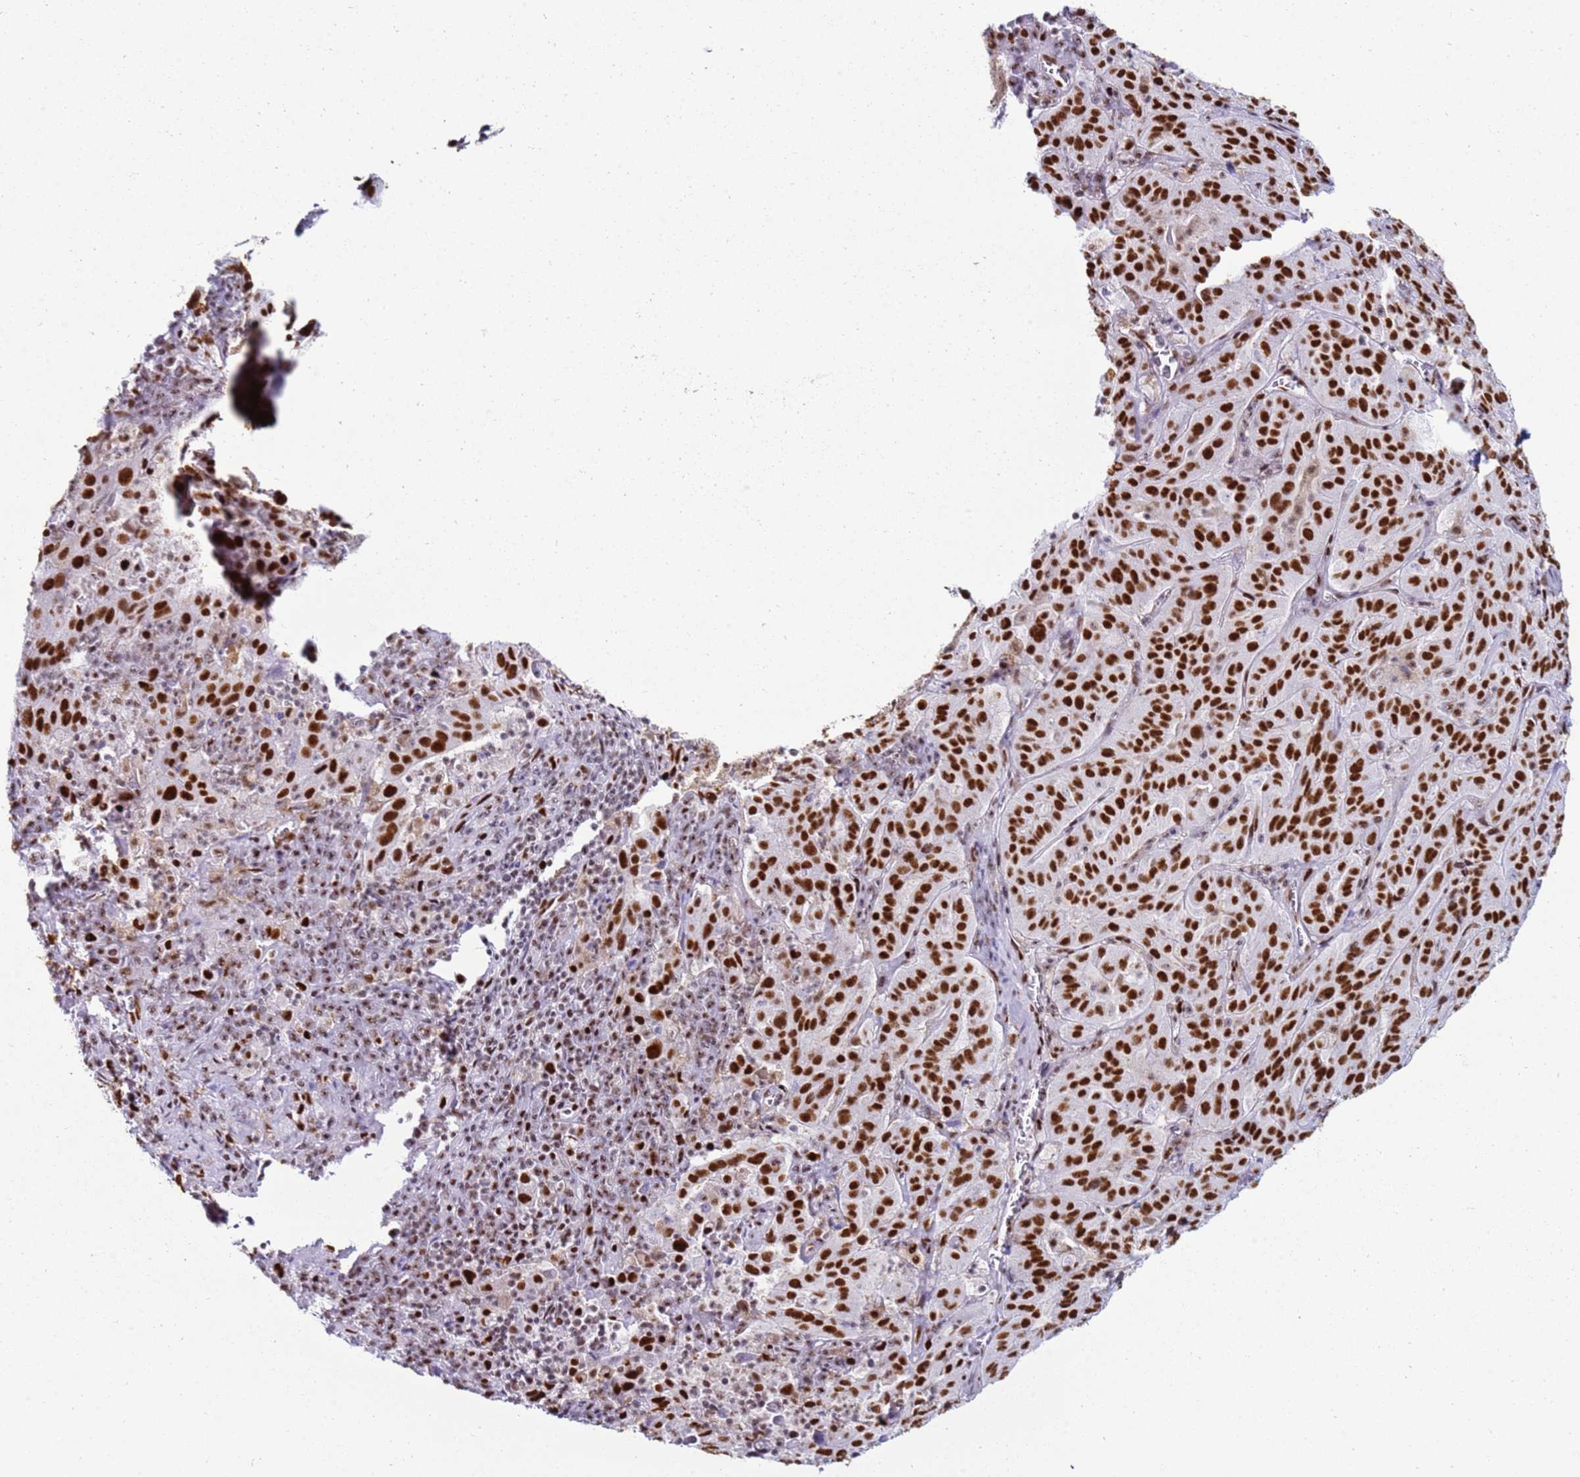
{"staining": {"intensity": "strong", "quantity": ">75%", "location": "nuclear"}, "tissue": "pancreatic cancer", "cell_type": "Tumor cells", "image_type": "cancer", "snomed": [{"axis": "morphology", "description": "Adenocarcinoma, NOS"}, {"axis": "topography", "description": "Pancreas"}], "caption": "Immunohistochemical staining of pancreatic cancer shows strong nuclear protein positivity in about >75% of tumor cells.", "gene": "KPNA4", "patient": {"sex": "male", "age": 63}}